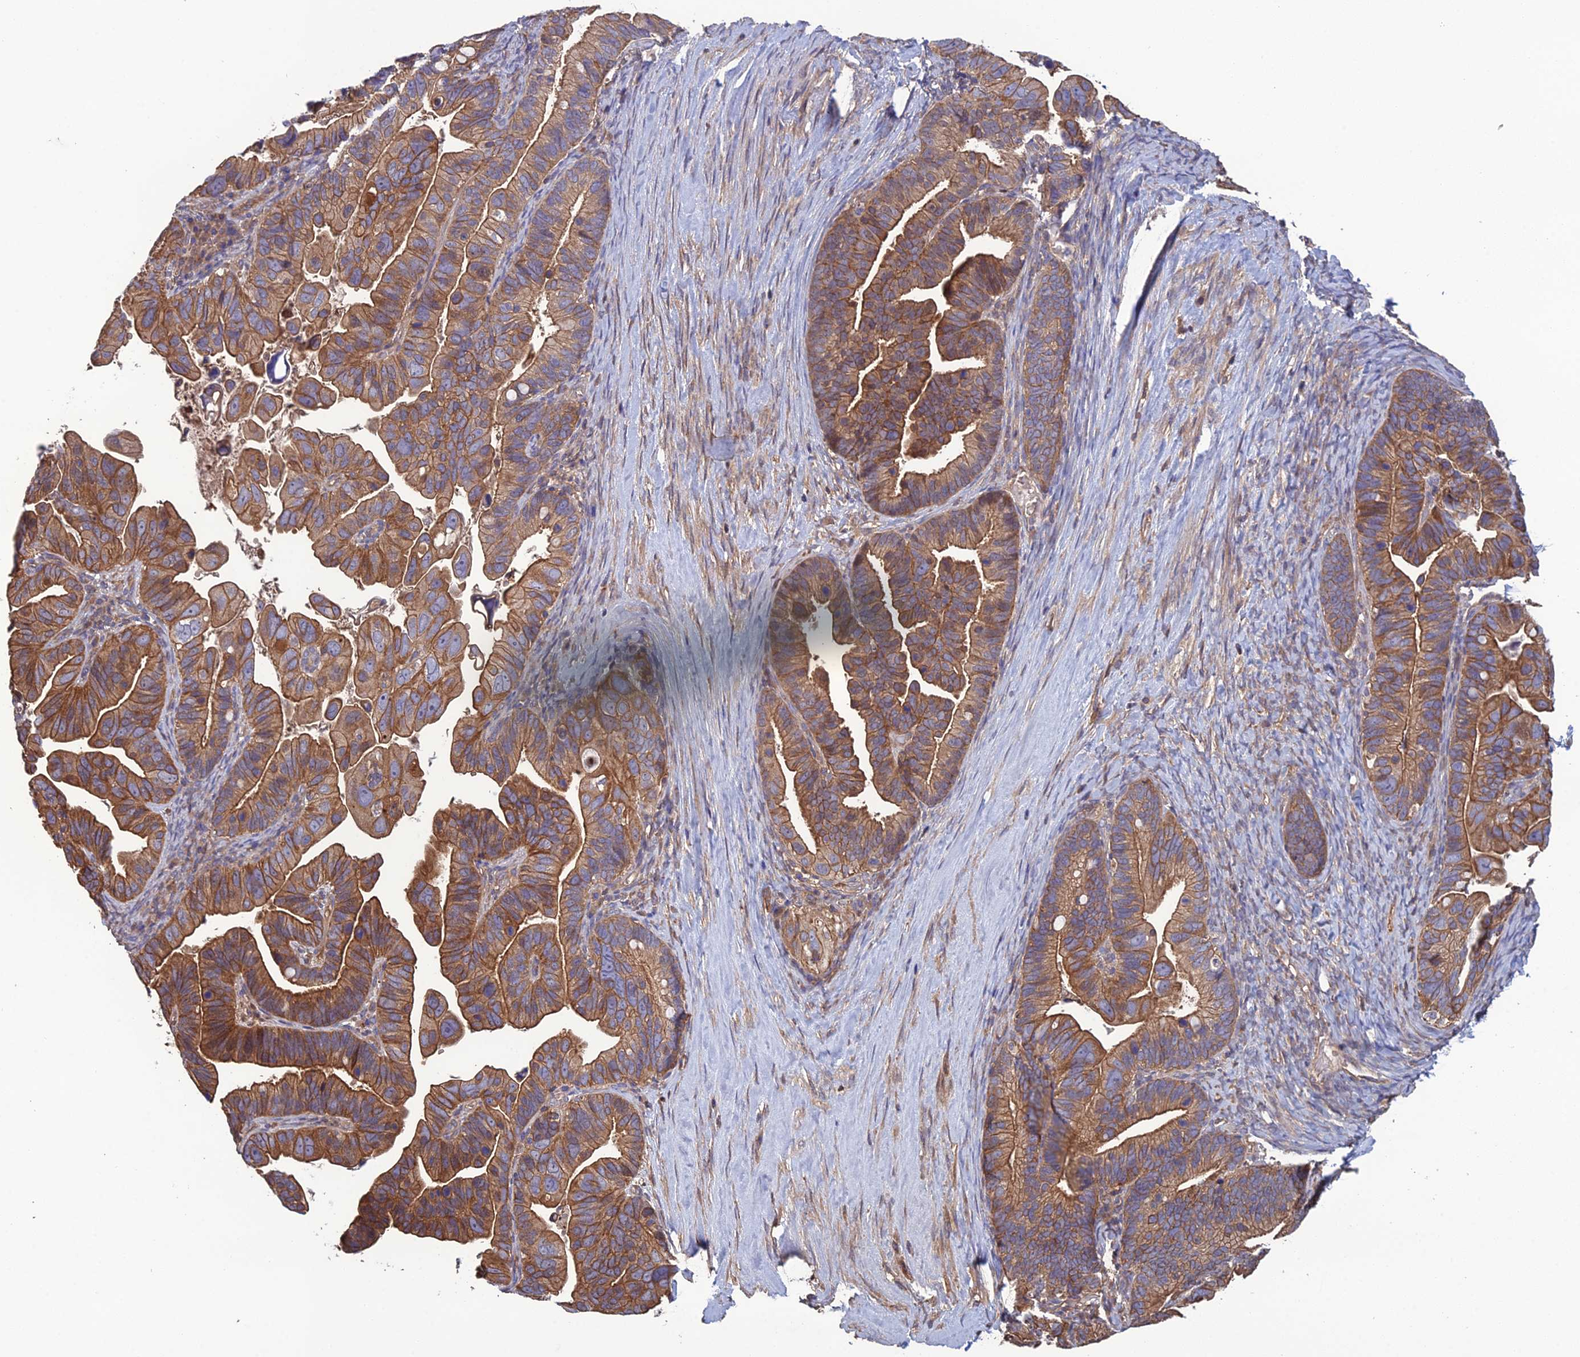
{"staining": {"intensity": "moderate", "quantity": ">75%", "location": "cytoplasmic/membranous"}, "tissue": "ovarian cancer", "cell_type": "Tumor cells", "image_type": "cancer", "snomed": [{"axis": "morphology", "description": "Cystadenocarcinoma, serous, NOS"}, {"axis": "topography", "description": "Ovary"}], "caption": "About >75% of tumor cells in human ovarian cancer (serous cystadenocarcinoma) reveal moderate cytoplasmic/membranous protein positivity as visualized by brown immunohistochemical staining.", "gene": "GALR2", "patient": {"sex": "female", "age": 56}}